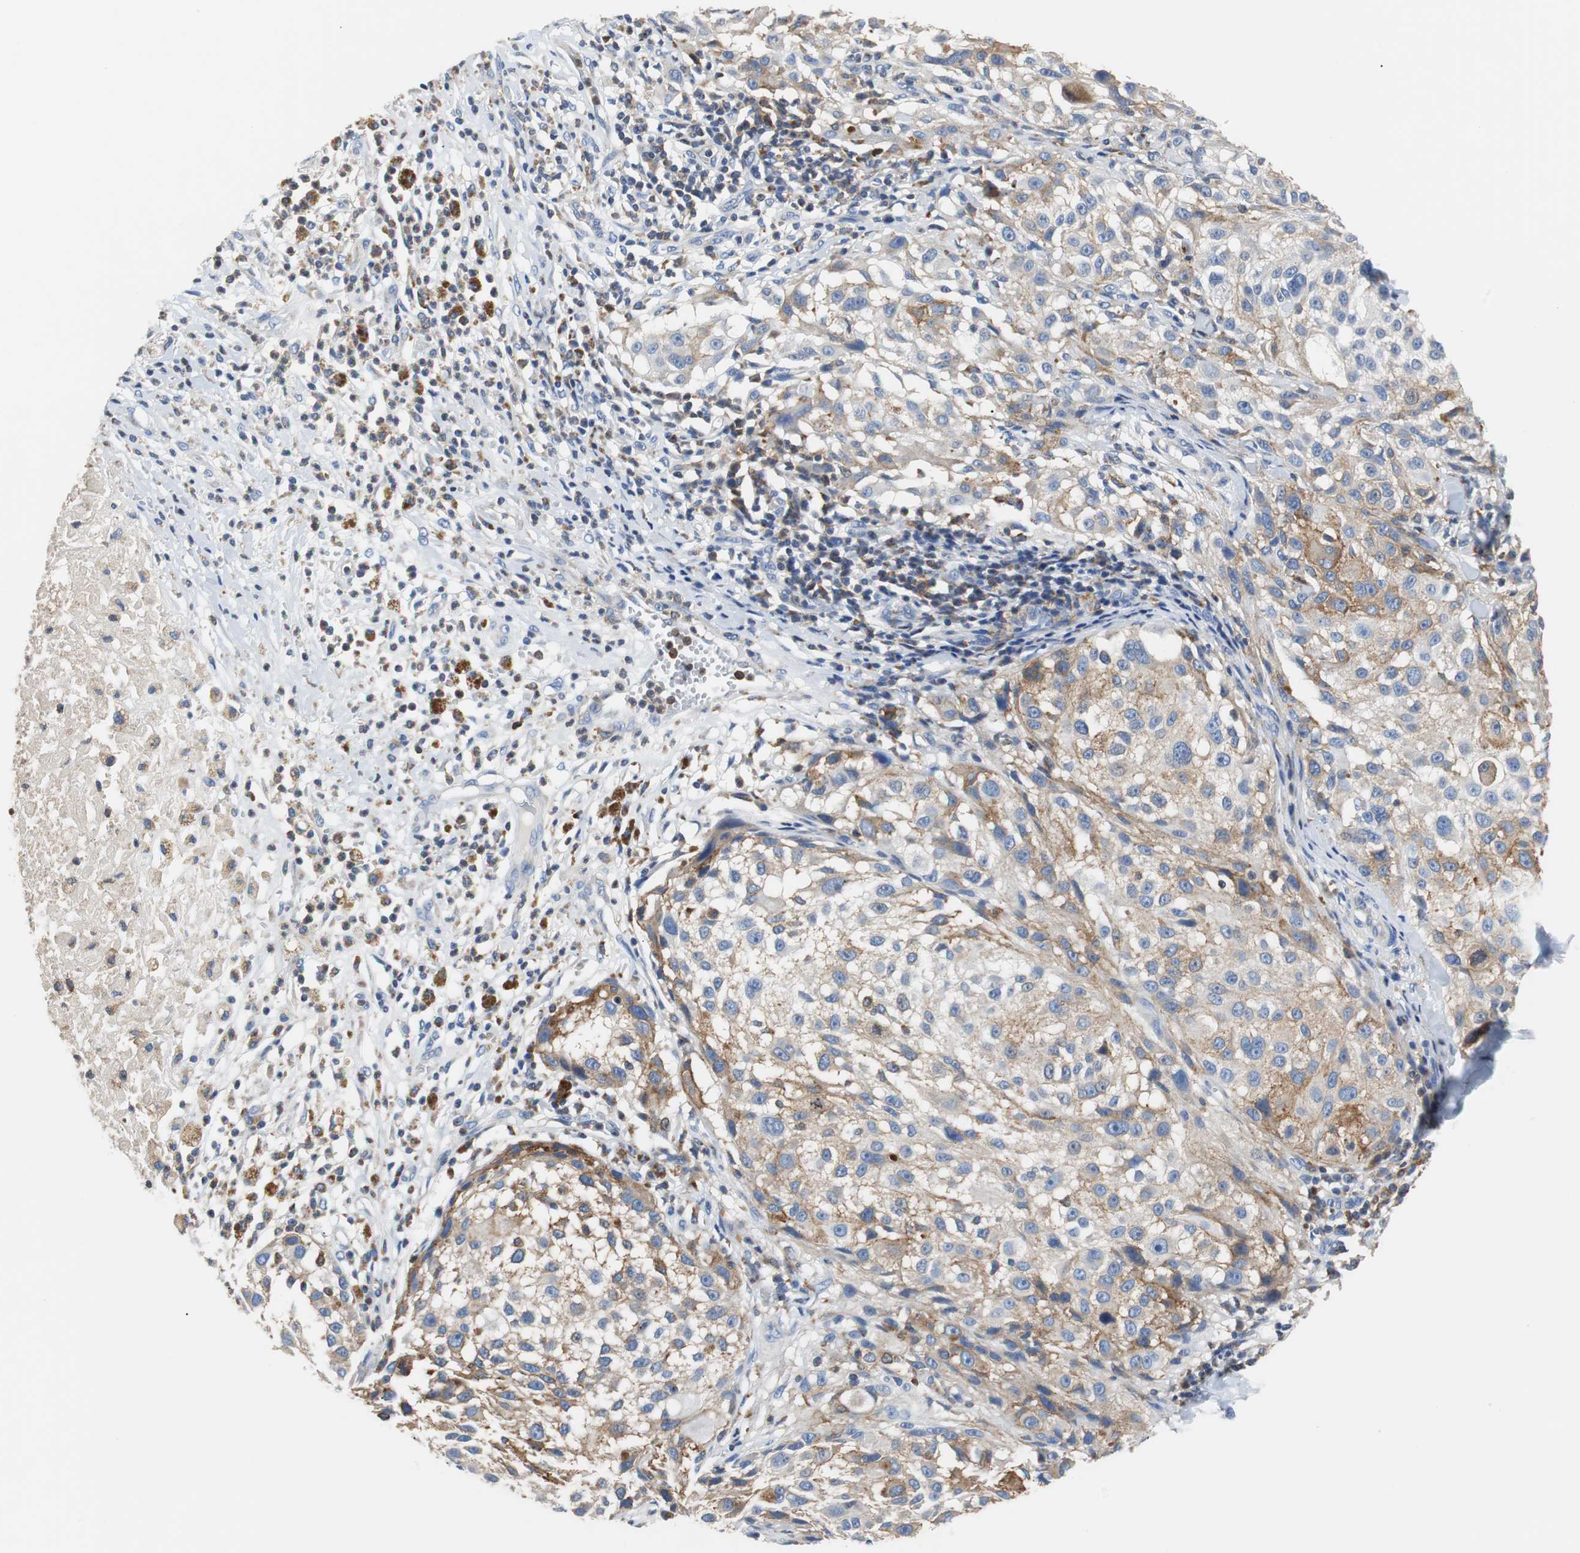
{"staining": {"intensity": "moderate", "quantity": "25%-75%", "location": "cytoplasmic/membranous"}, "tissue": "melanoma", "cell_type": "Tumor cells", "image_type": "cancer", "snomed": [{"axis": "morphology", "description": "Necrosis, NOS"}, {"axis": "morphology", "description": "Malignant melanoma, NOS"}, {"axis": "topography", "description": "Skin"}], "caption": "Immunohistochemistry micrograph of neoplastic tissue: malignant melanoma stained using IHC demonstrates medium levels of moderate protein expression localized specifically in the cytoplasmic/membranous of tumor cells, appearing as a cytoplasmic/membranous brown color.", "gene": "VAMP8", "patient": {"sex": "female", "age": 87}}